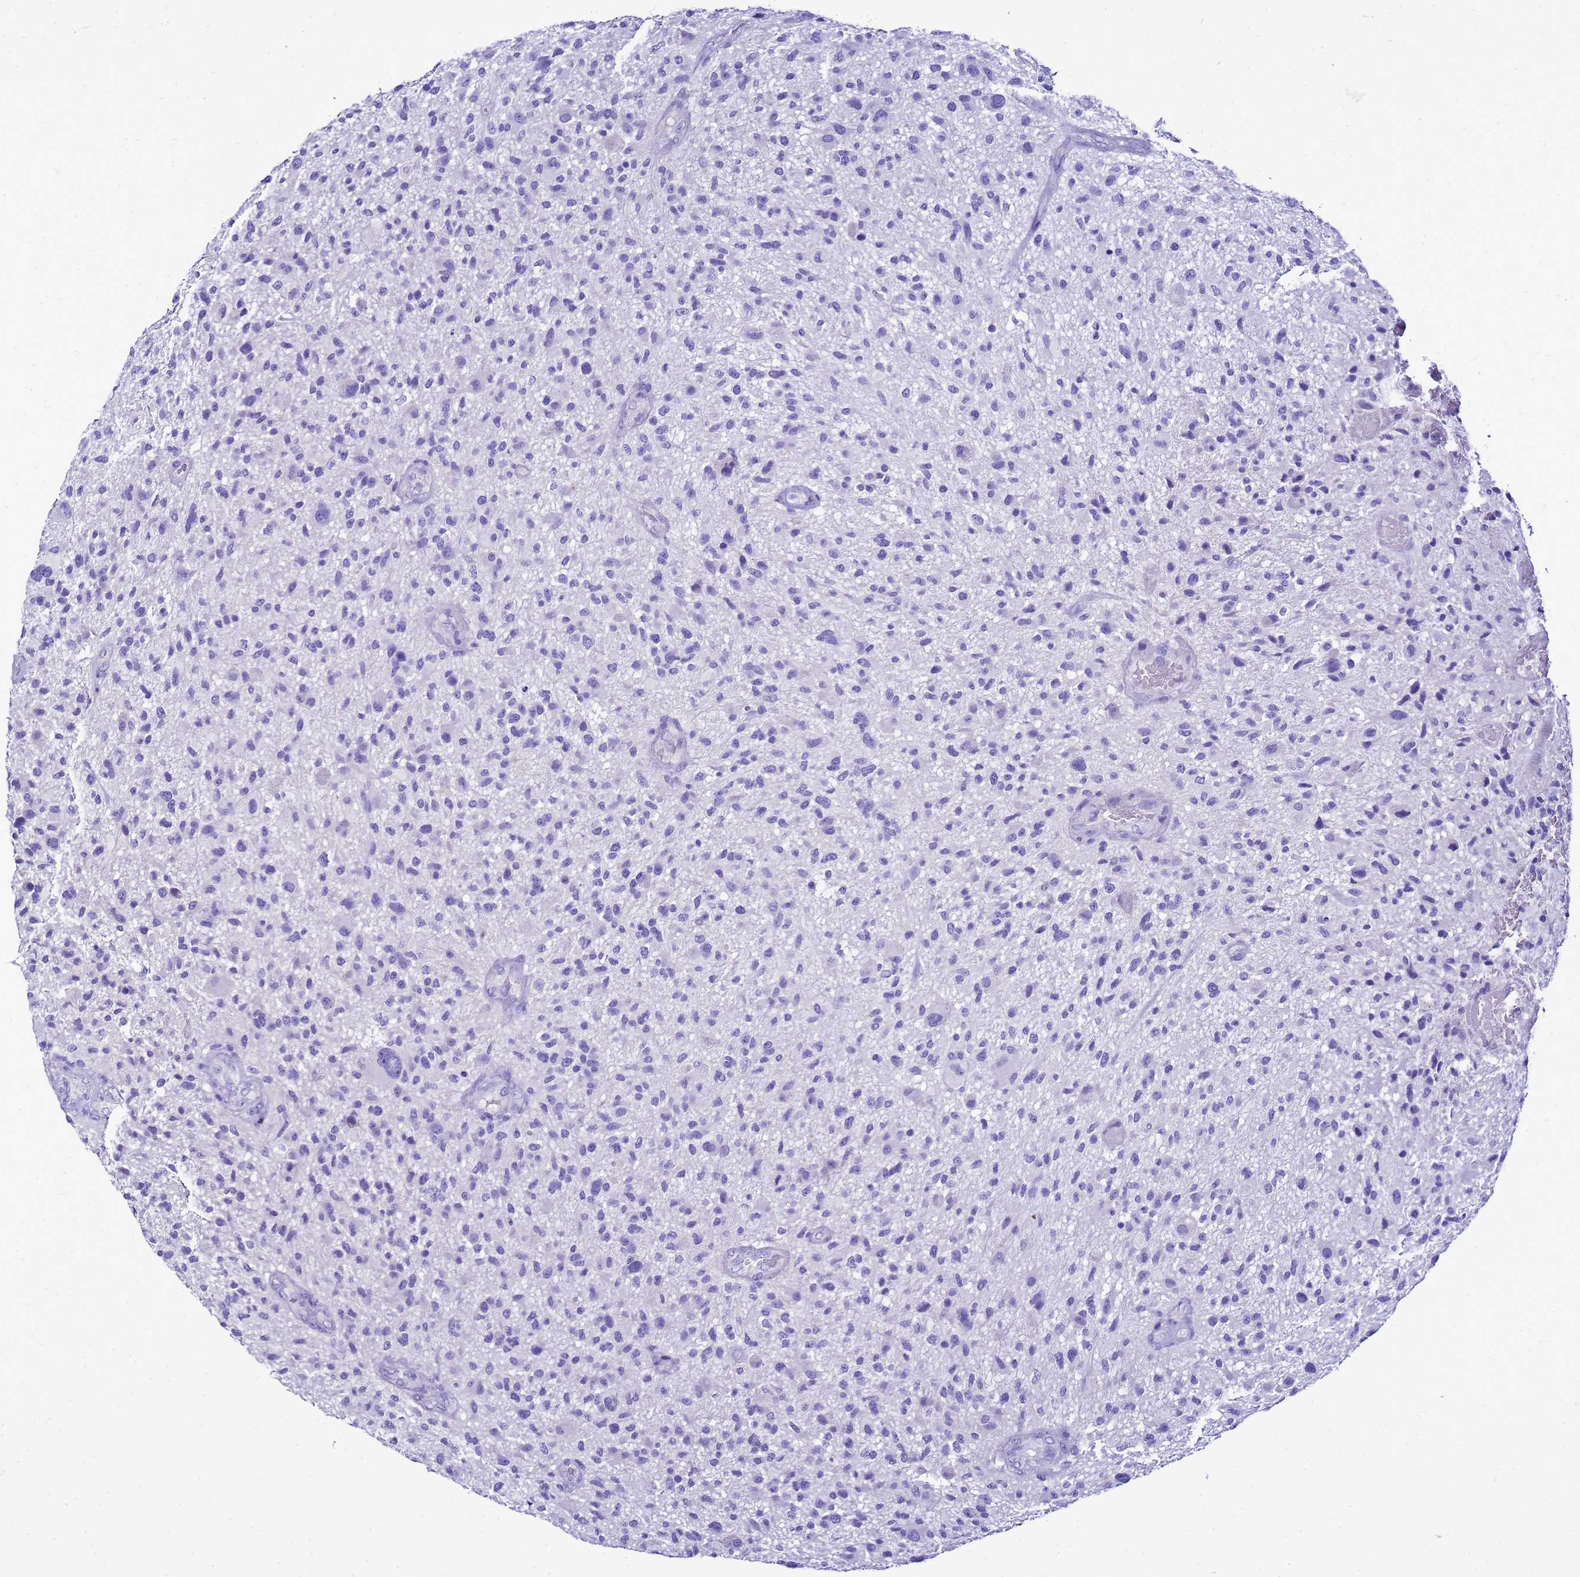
{"staining": {"intensity": "negative", "quantity": "none", "location": "none"}, "tissue": "glioma", "cell_type": "Tumor cells", "image_type": "cancer", "snomed": [{"axis": "morphology", "description": "Glioma, malignant, High grade"}, {"axis": "topography", "description": "Brain"}], "caption": "The micrograph shows no staining of tumor cells in glioma. (IHC, brightfield microscopy, high magnification).", "gene": "BEST2", "patient": {"sex": "male", "age": 47}}